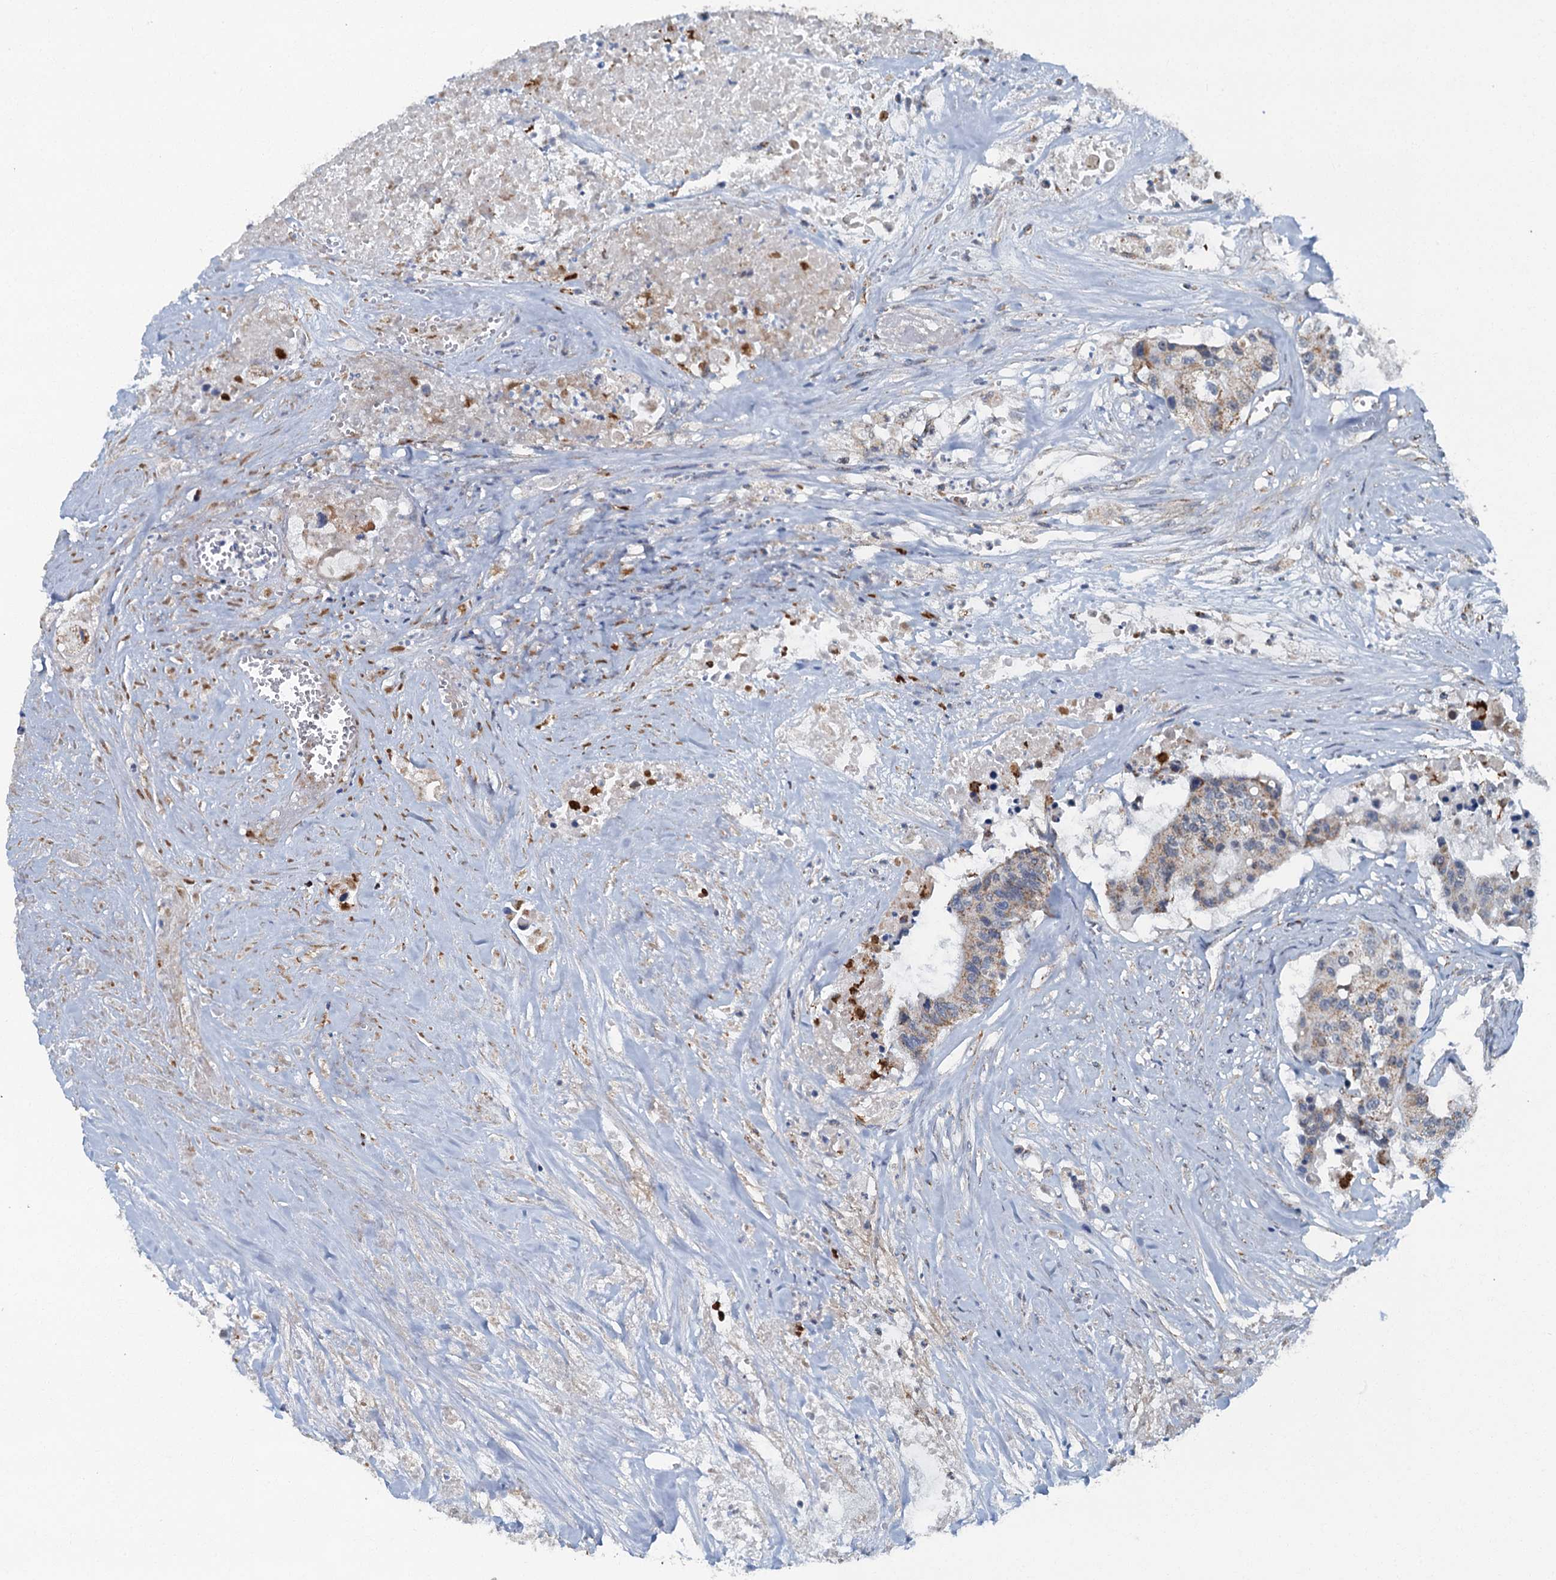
{"staining": {"intensity": "moderate", "quantity": "25%-75%", "location": "cytoplasmic/membranous"}, "tissue": "colorectal cancer", "cell_type": "Tumor cells", "image_type": "cancer", "snomed": [{"axis": "morphology", "description": "Adenocarcinoma, NOS"}, {"axis": "topography", "description": "Colon"}], "caption": "Immunohistochemical staining of colorectal adenocarcinoma reveals medium levels of moderate cytoplasmic/membranous positivity in about 25%-75% of tumor cells.", "gene": "RAD9B", "patient": {"sex": "male", "age": 77}}